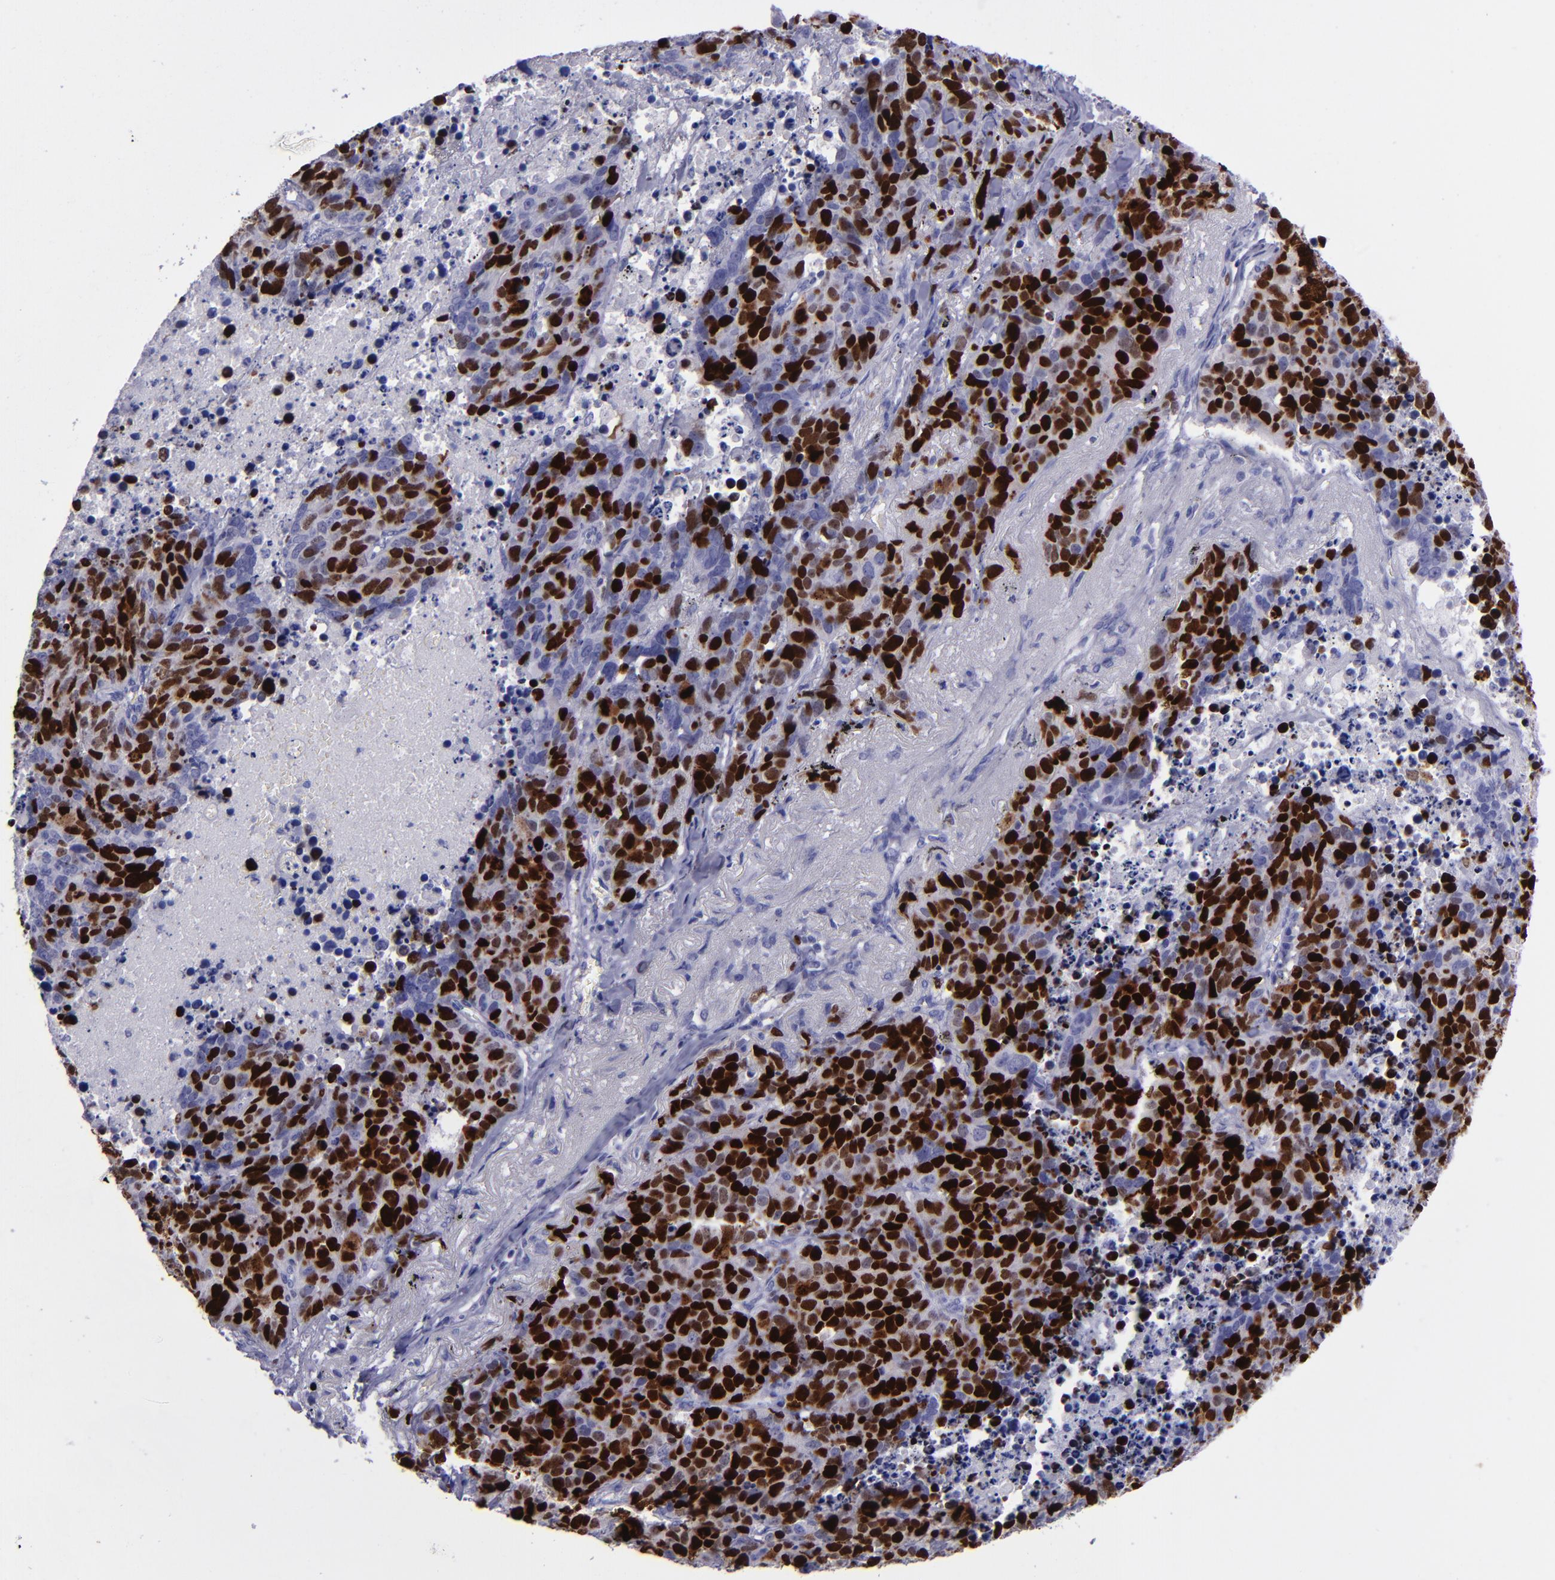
{"staining": {"intensity": "strong", "quantity": ">75%", "location": "nuclear"}, "tissue": "lung cancer", "cell_type": "Tumor cells", "image_type": "cancer", "snomed": [{"axis": "morphology", "description": "Carcinoid, malignant, NOS"}, {"axis": "topography", "description": "Lung"}], "caption": "Immunohistochemistry (IHC) of human lung carcinoid (malignant) displays high levels of strong nuclear staining in about >75% of tumor cells. The staining was performed using DAB to visualize the protein expression in brown, while the nuclei were stained in blue with hematoxylin (Magnification: 20x).", "gene": "TOP2A", "patient": {"sex": "male", "age": 60}}